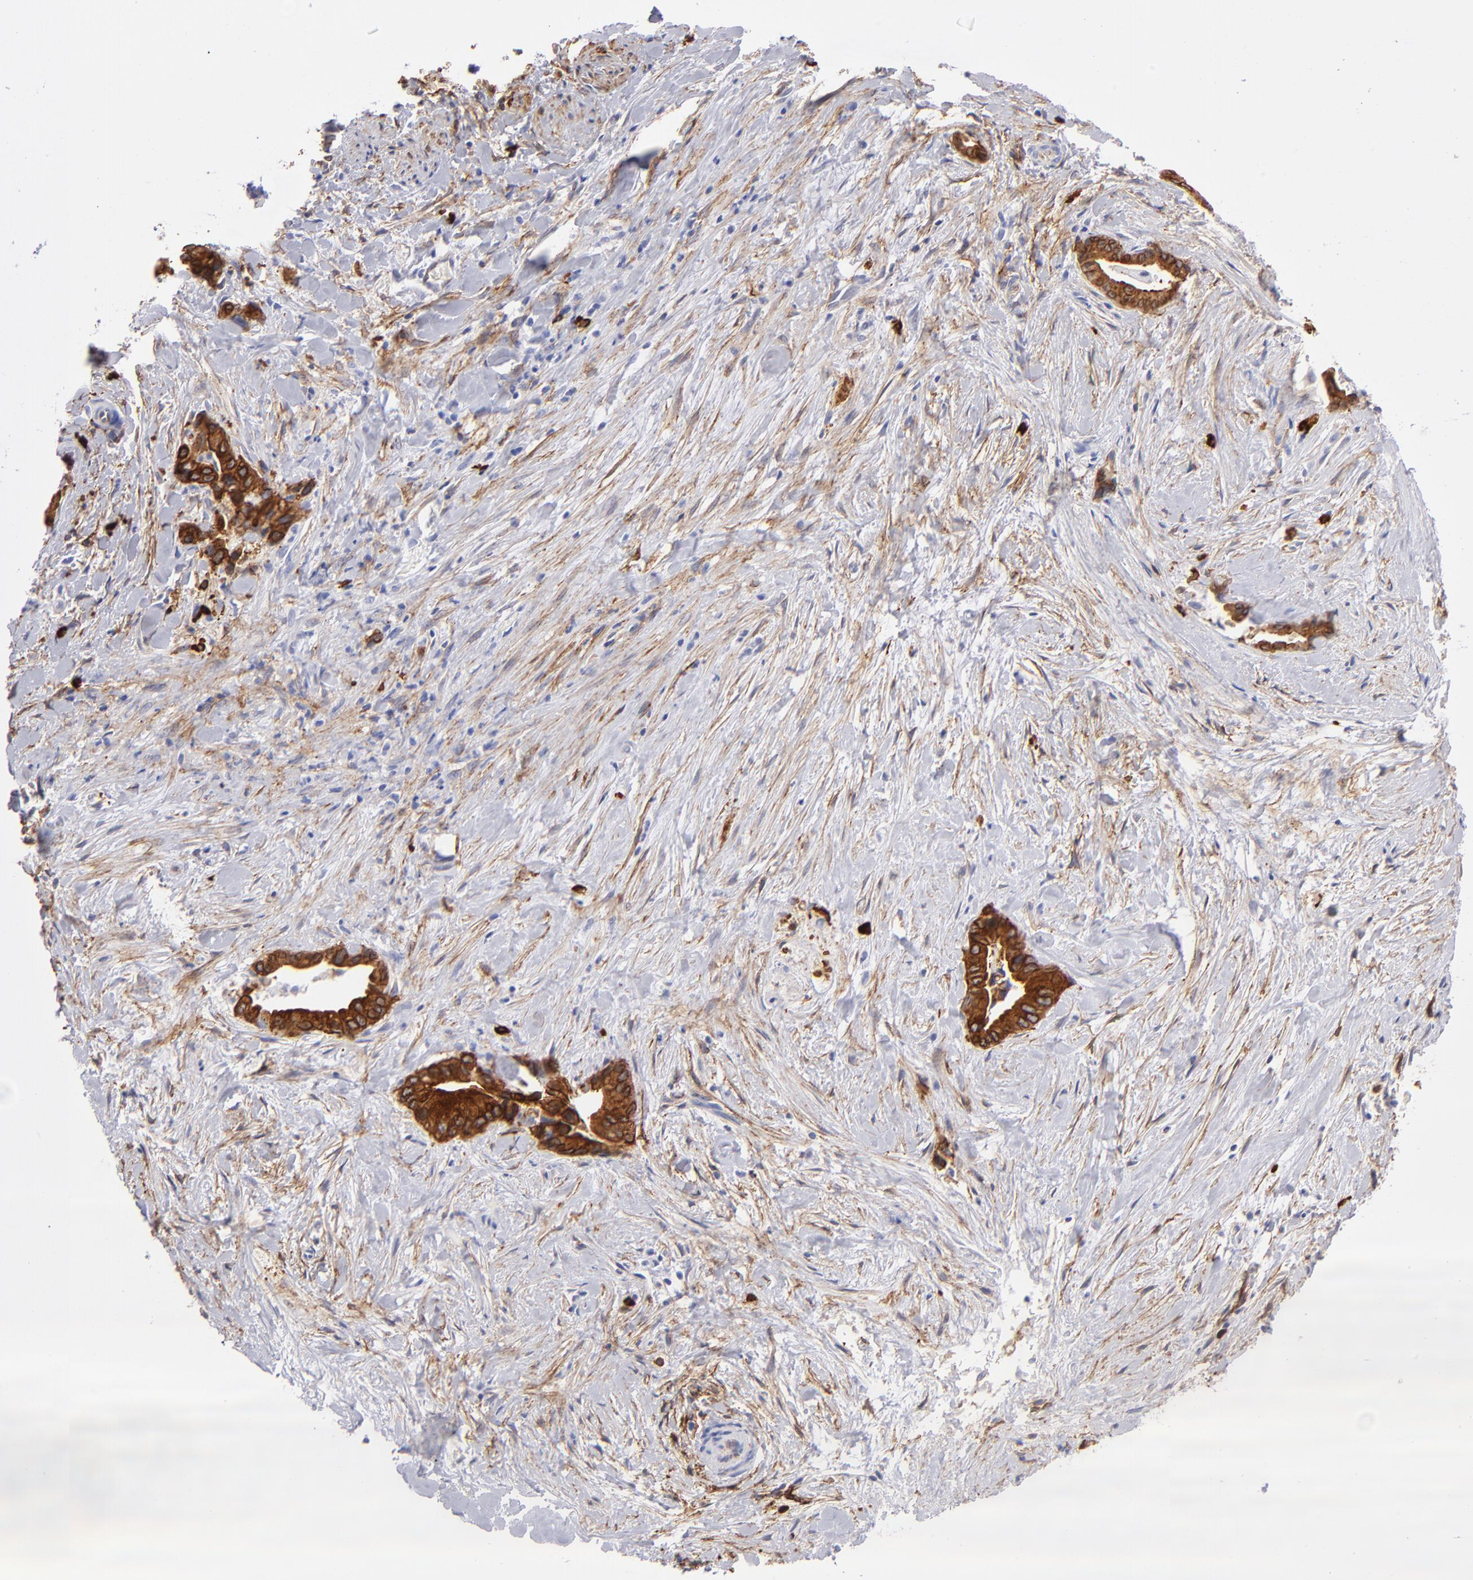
{"staining": {"intensity": "strong", "quantity": ">75%", "location": "cytoplasmic/membranous"}, "tissue": "liver cancer", "cell_type": "Tumor cells", "image_type": "cancer", "snomed": [{"axis": "morphology", "description": "Cholangiocarcinoma"}, {"axis": "topography", "description": "Liver"}], "caption": "A photomicrograph showing strong cytoplasmic/membranous expression in approximately >75% of tumor cells in liver cholangiocarcinoma, as visualized by brown immunohistochemical staining.", "gene": "AHNAK2", "patient": {"sex": "female", "age": 55}}